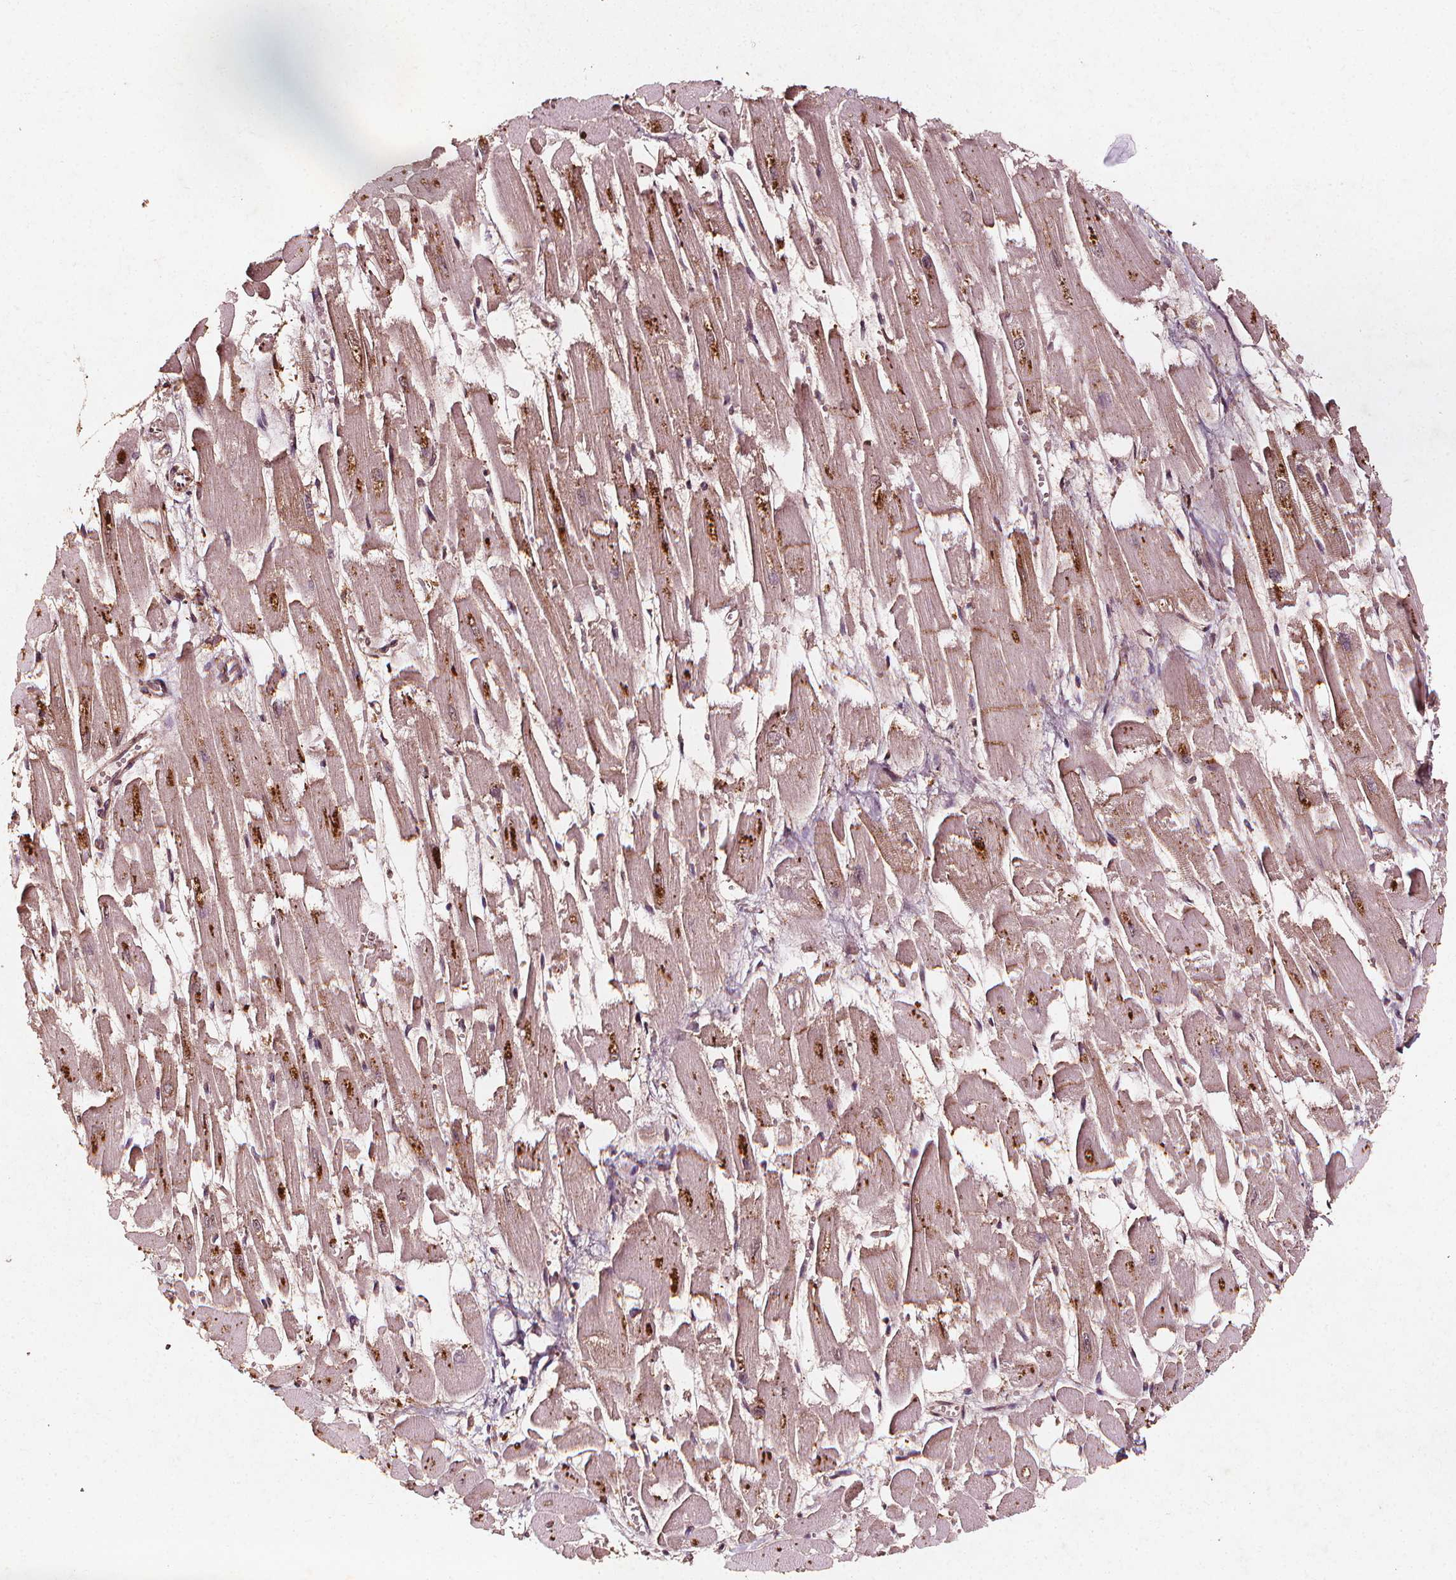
{"staining": {"intensity": "moderate", "quantity": ">75%", "location": "cytoplasmic/membranous"}, "tissue": "heart muscle", "cell_type": "Cardiomyocytes", "image_type": "normal", "snomed": [{"axis": "morphology", "description": "Normal tissue, NOS"}, {"axis": "topography", "description": "Heart"}], "caption": "Normal heart muscle was stained to show a protein in brown. There is medium levels of moderate cytoplasmic/membranous expression in about >75% of cardiomyocytes.", "gene": "ABCA1", "patient": {"sex": "female", "age": 52}}